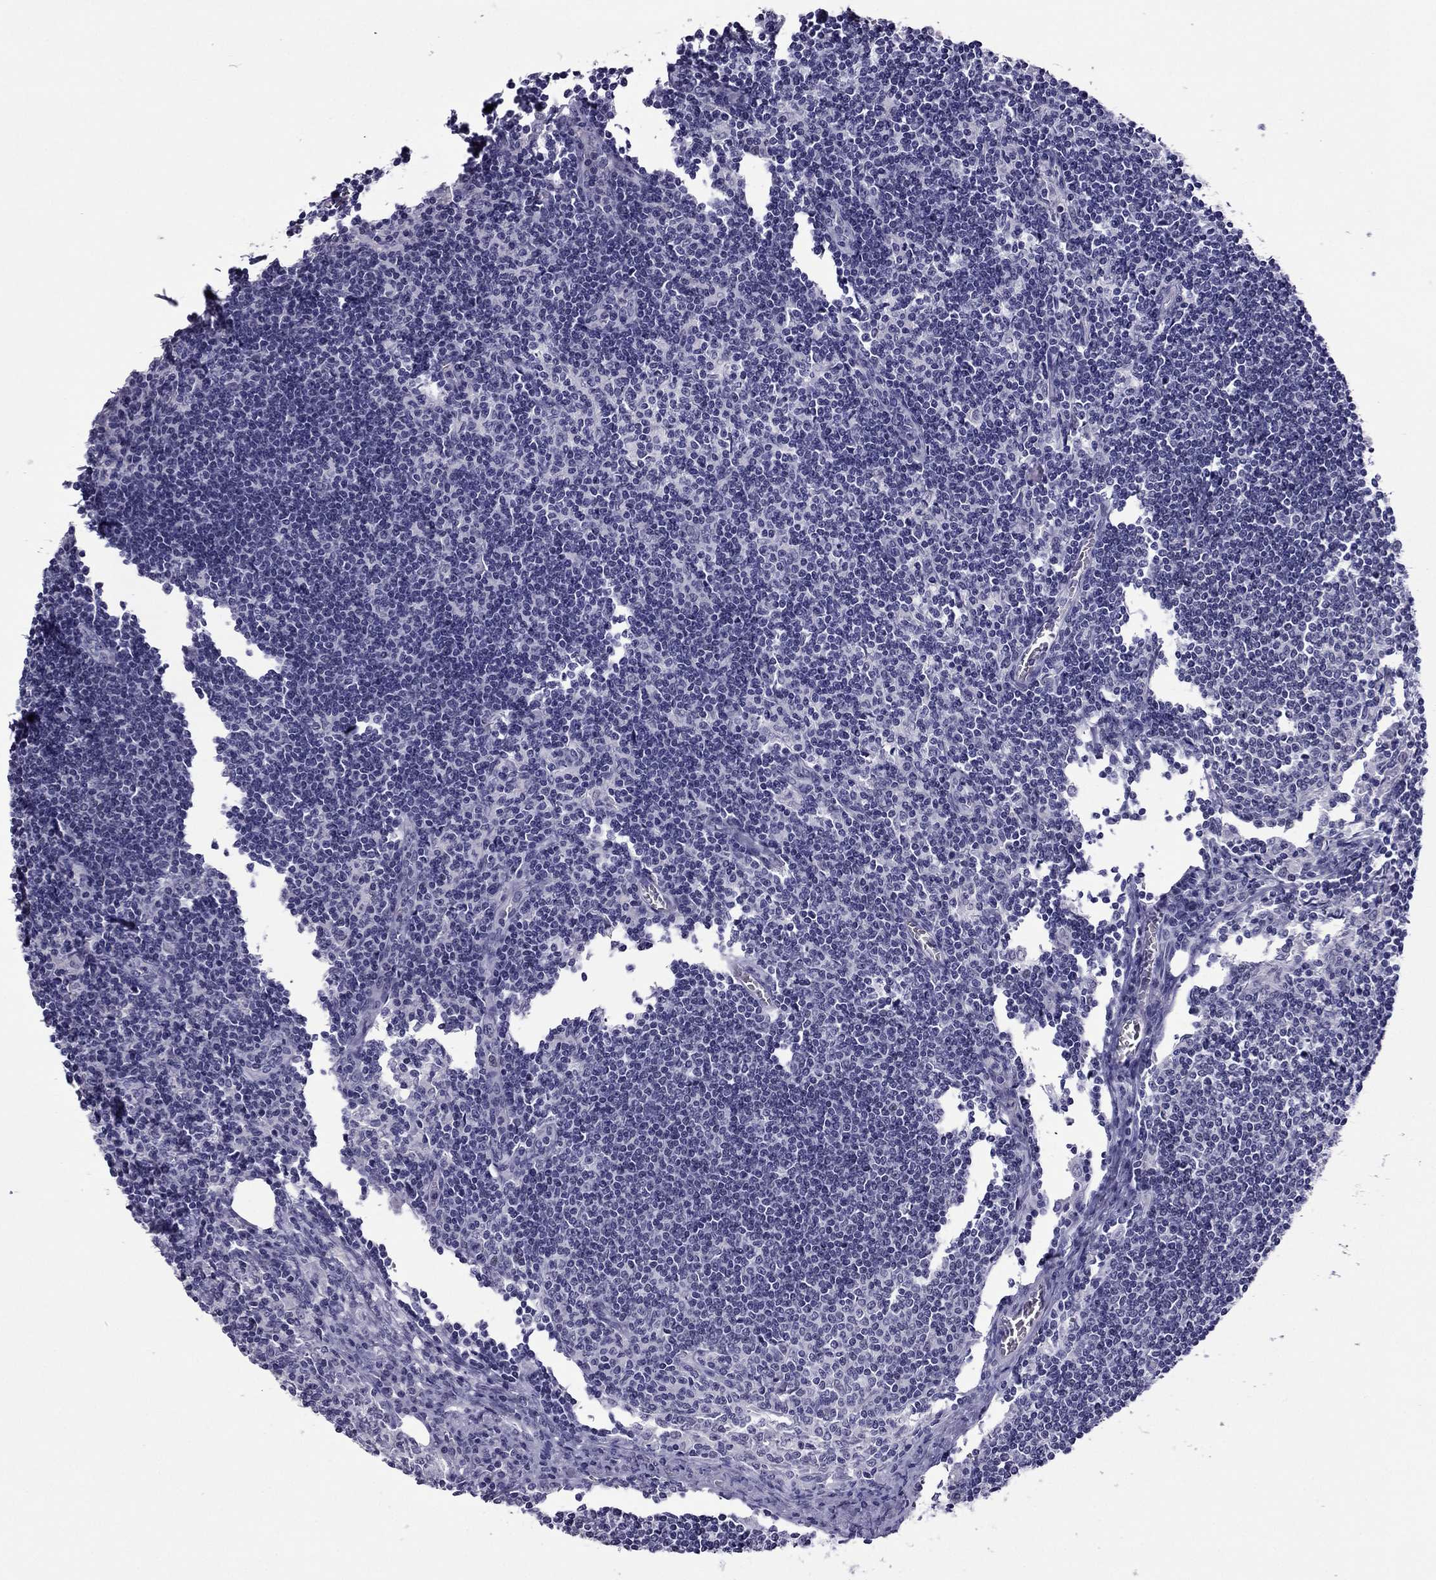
{"staining": {"intensity": "negative", "quantity": "none", "location": "none"}, "tissue": "lymph node", "cell_type": "Germinal center cells", "image_type": "normal", "snomed": [{"axis": "morphology", "description": "Normal tissue, NOS"}, {"axis": "topography", "description": "Lymph node"}], "caption": "Immunohistochemistry micrograph of benign lymph node: lymph node stained with DAB shows no significant protein staining in germinal center cells.", "gene": "MYLK3", "patient": {"sex": "male", "age": 59}}